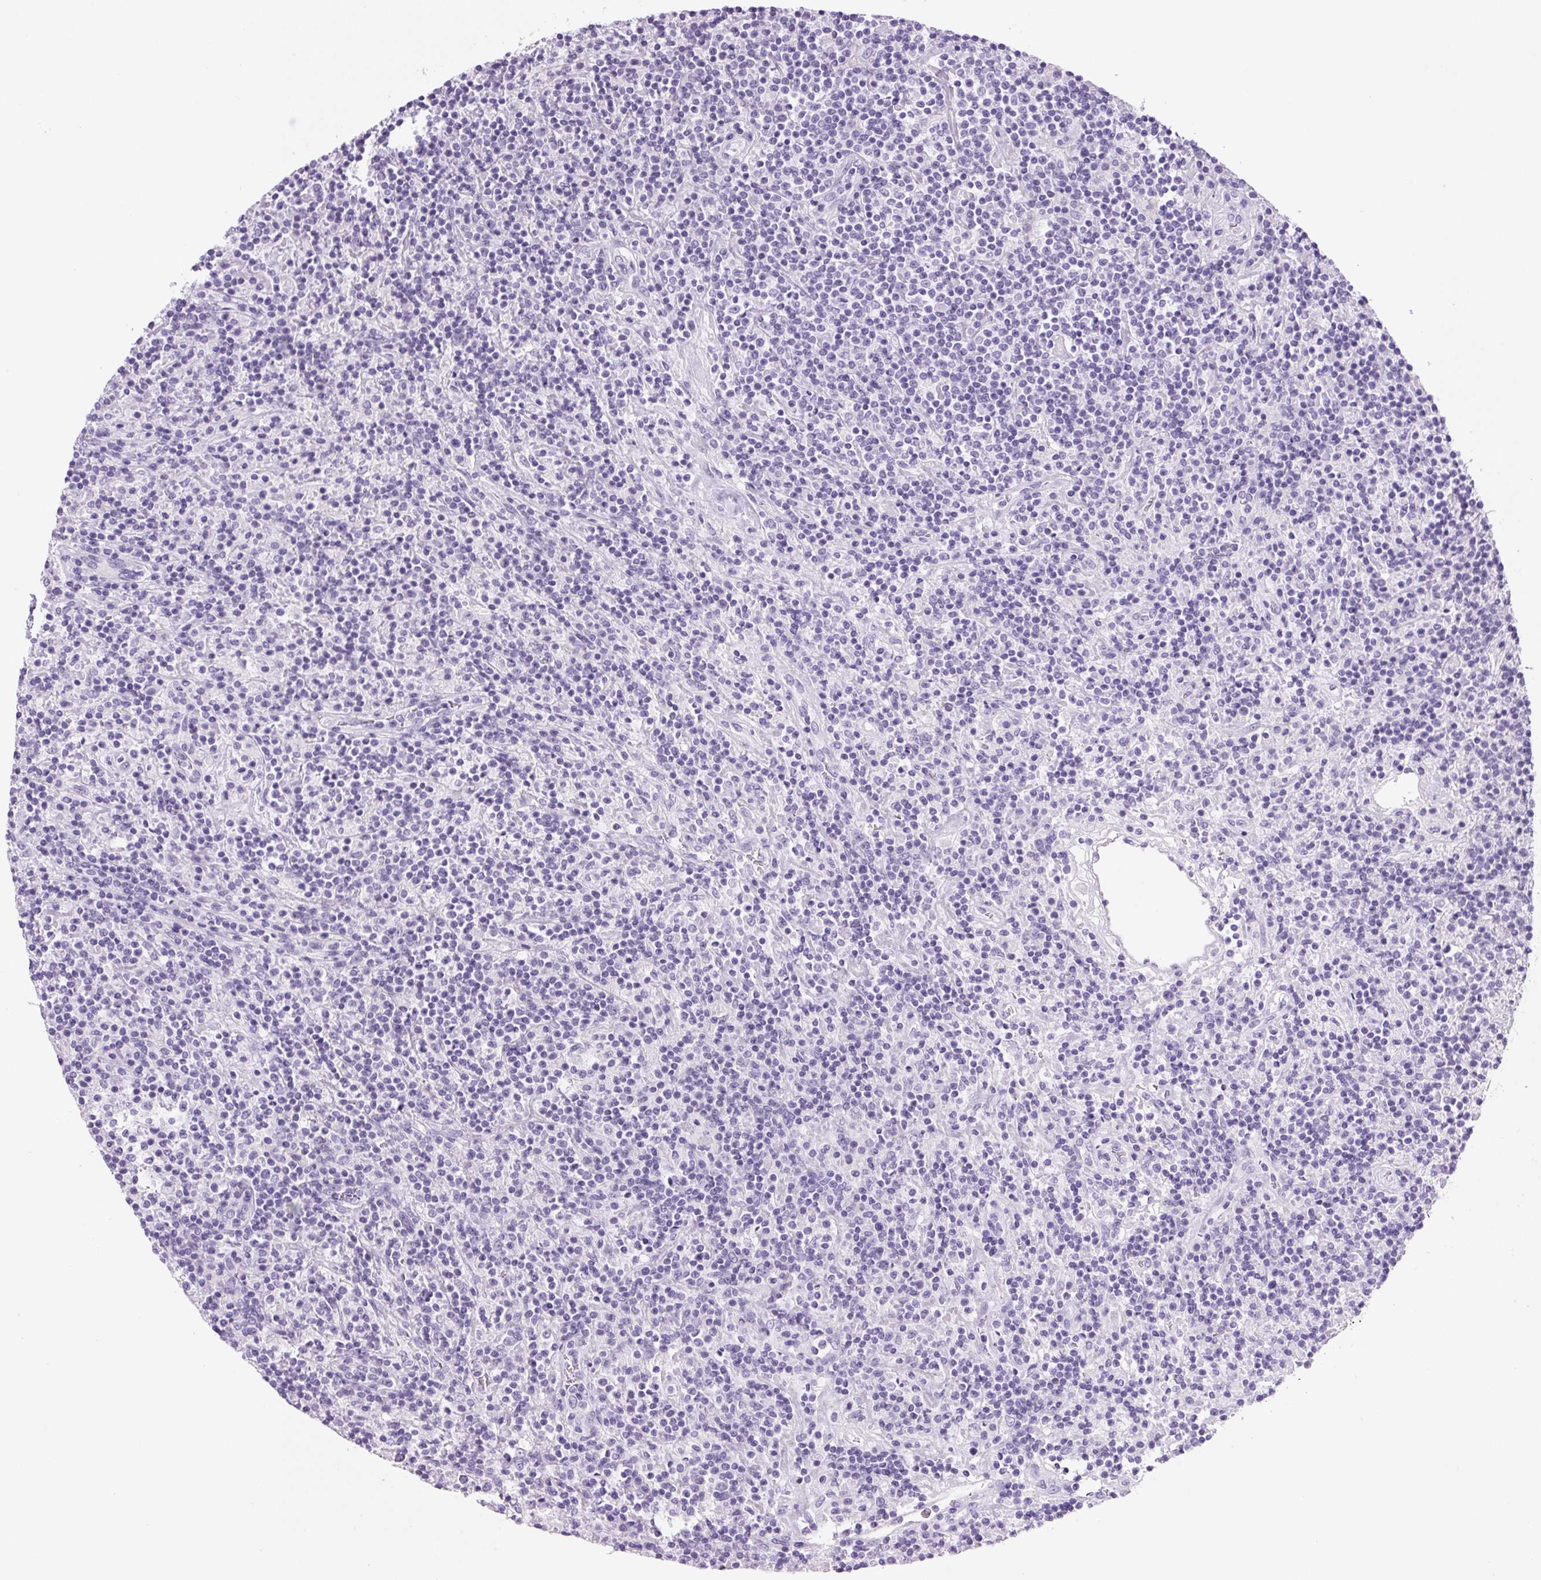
{"staining": {"intensity": "negative", "quantity": "none", "location": "none"}, "tissue": "lymphoma", "cell_type": "Tumor cells", "image_type": "cancer", "snomed": [{"axis": "morphology", "description": "Hodgkin's disease, NOS"}, {"axis": "topography", "description": "Lymph node"}], "caption": "Hodgkin's disease stained for a protein using immunohistochemistry (IHC) displays no expression tumor cells.", "gene": "PRRT1", "patient": {"sex": "male", "age": 70}}